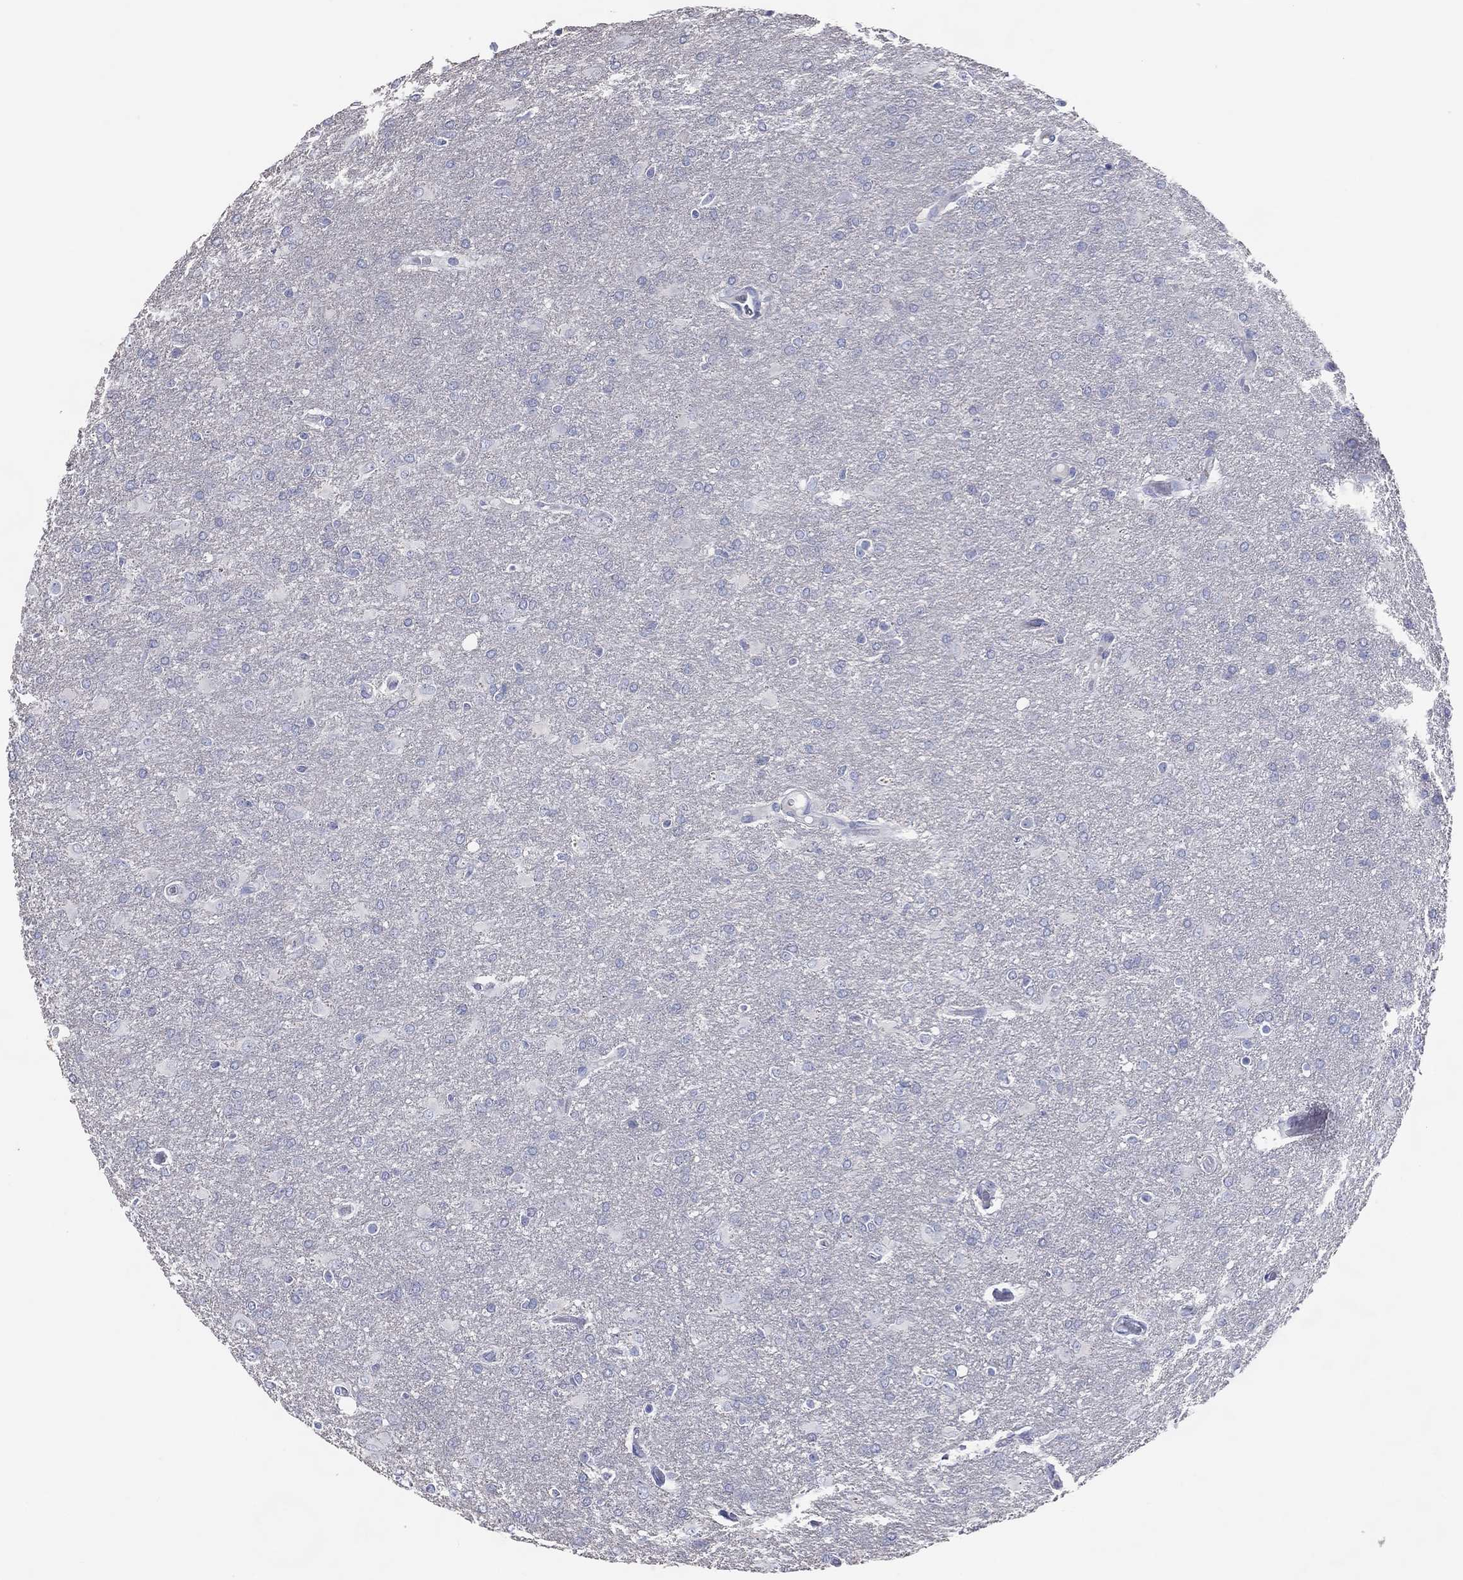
{"staining": {"intensity": "negative", "quantity": "none", "location": "none"}, "tissue": "glioma", "cell_type": "Tumor cells", "image_type": "cancer", "snomed": [{"axis": "morphology", "description": "Glioma, malignant, High grade"}, {"axis": "topography", "description": "Brain"}], "caption": "Immunohistochemistry (IHC) of glioma shows no expression in tumor cells.", "gene": "DNAH6", "patient": {"sex": "male", "age": 68}}